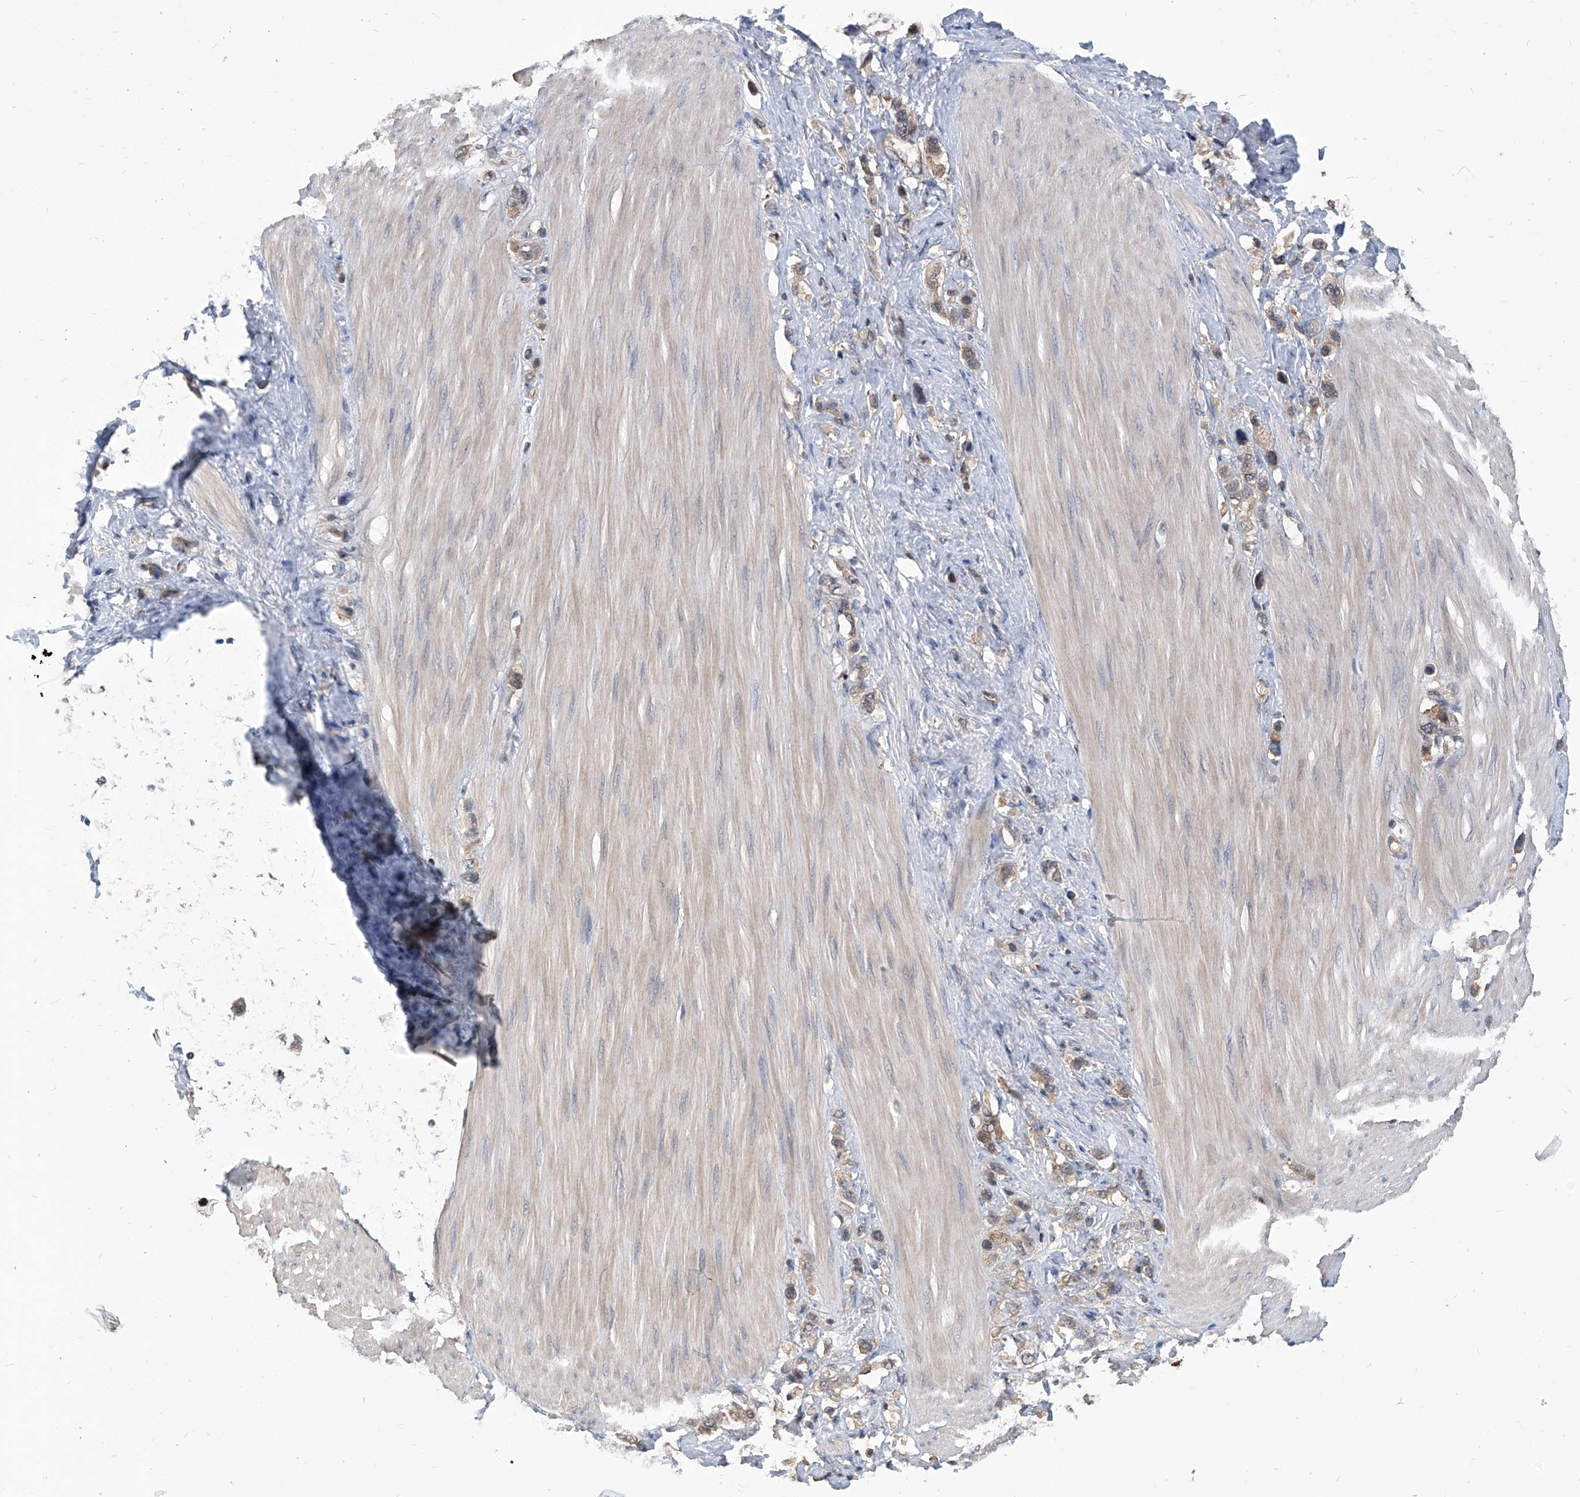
{"staining": {"intensity": "weak", "quantity": "<25%", "location": "cytoplasmic/membranous"}, "tissue": "stomach cancer", "cell_type": "Tumor cells", "image_type": "cancer", "snomed": [{"axis": "morphology", "description": "Adenocarcinoma, NOS"}, {"axis": "topography", "description": "Stomach"}], "caption": "Immunohistochemistry (IHC) image of neoplastic tissue: human stomach adenocarcinoma stained with DAB displays no significant protein expression in tumor cells.", "gene": "PSMB1", "patient": {"sex": "female", "age": 65}}